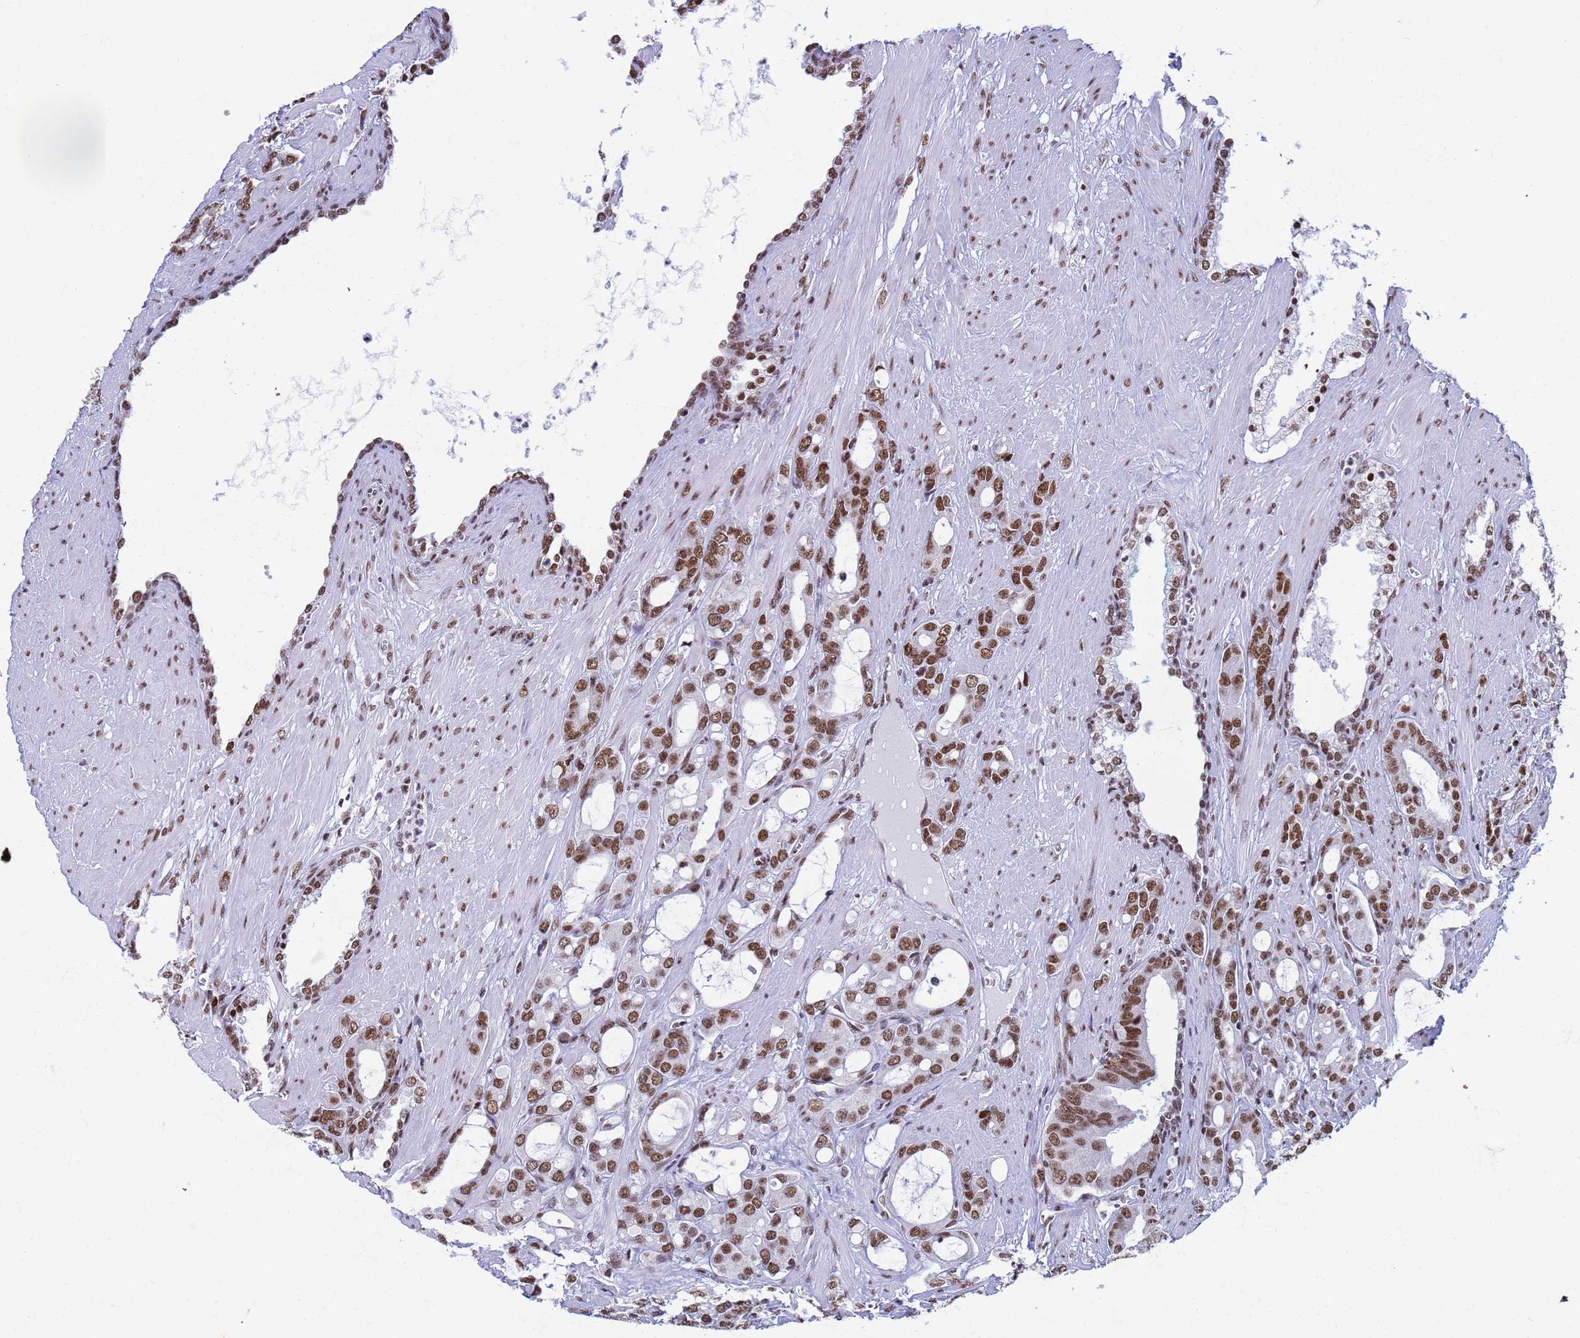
{"staining": {"intensity": "moderate", "quantity": ">75%", "location": "nuclear"}, "tissue": "prostate cancer", "cell_type": "Tumor cells", "image_type": "cancer", "snomed": [{"axis": "morphology", "description": "Adenocarcinoma, High grade"}, {"axis": "topography", "description": "Prostate"}], "caption": "IHC staining of prostate cancer, which exhibits medium levels of moderate nuclear staining in about >75% of tumor cells indicating moderate nuclear protein expression. The staining was performed using DAB (brown) for protein detection and nuclei were counterstained in hematoxylin (blue).", "gene": "FAM170B", "patient": {"sex": "male", "age": 72}}